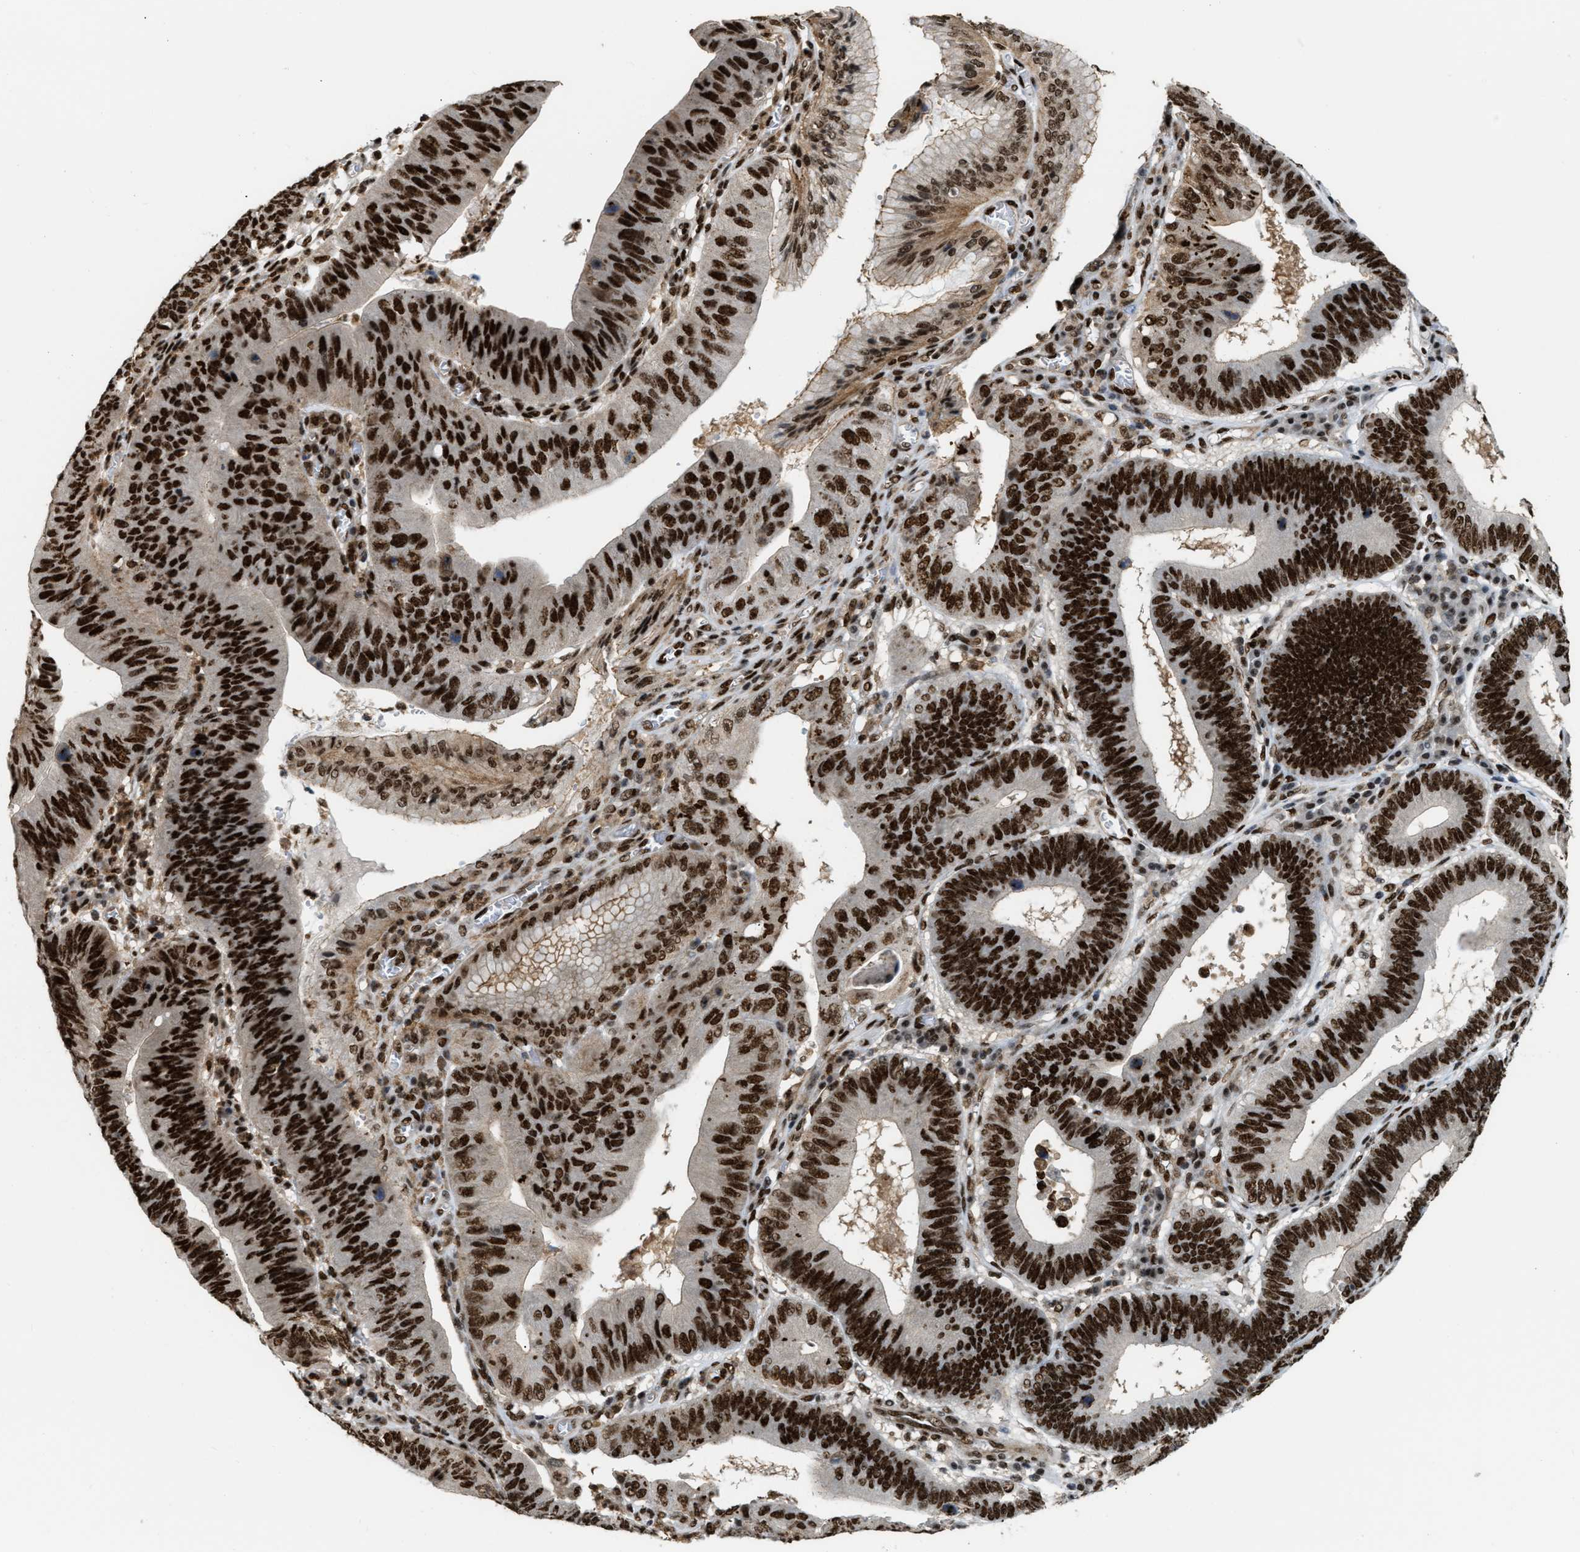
{"staining": {"intensity": "strong", "quantity": ">75%", "location": "nuclear"}, "tissue": "stomach cancer", "cell_type": "Tumor cells", "image_type": "cancer", "snomed": [{"axis": "morphology", "description": "Adenocarcinoma, NOS"}, {"axis": "topography", "description": "Stomach"}], "caption": "IHC photomicrograph of adenocarcinoma (stomach) stained for a protein (brown), which demonstrates high levels of strong nuclear positivity in about >75% of tumor cells.", "gene": "NUMA1", "patient": {"sex": "male", "age": 59}}